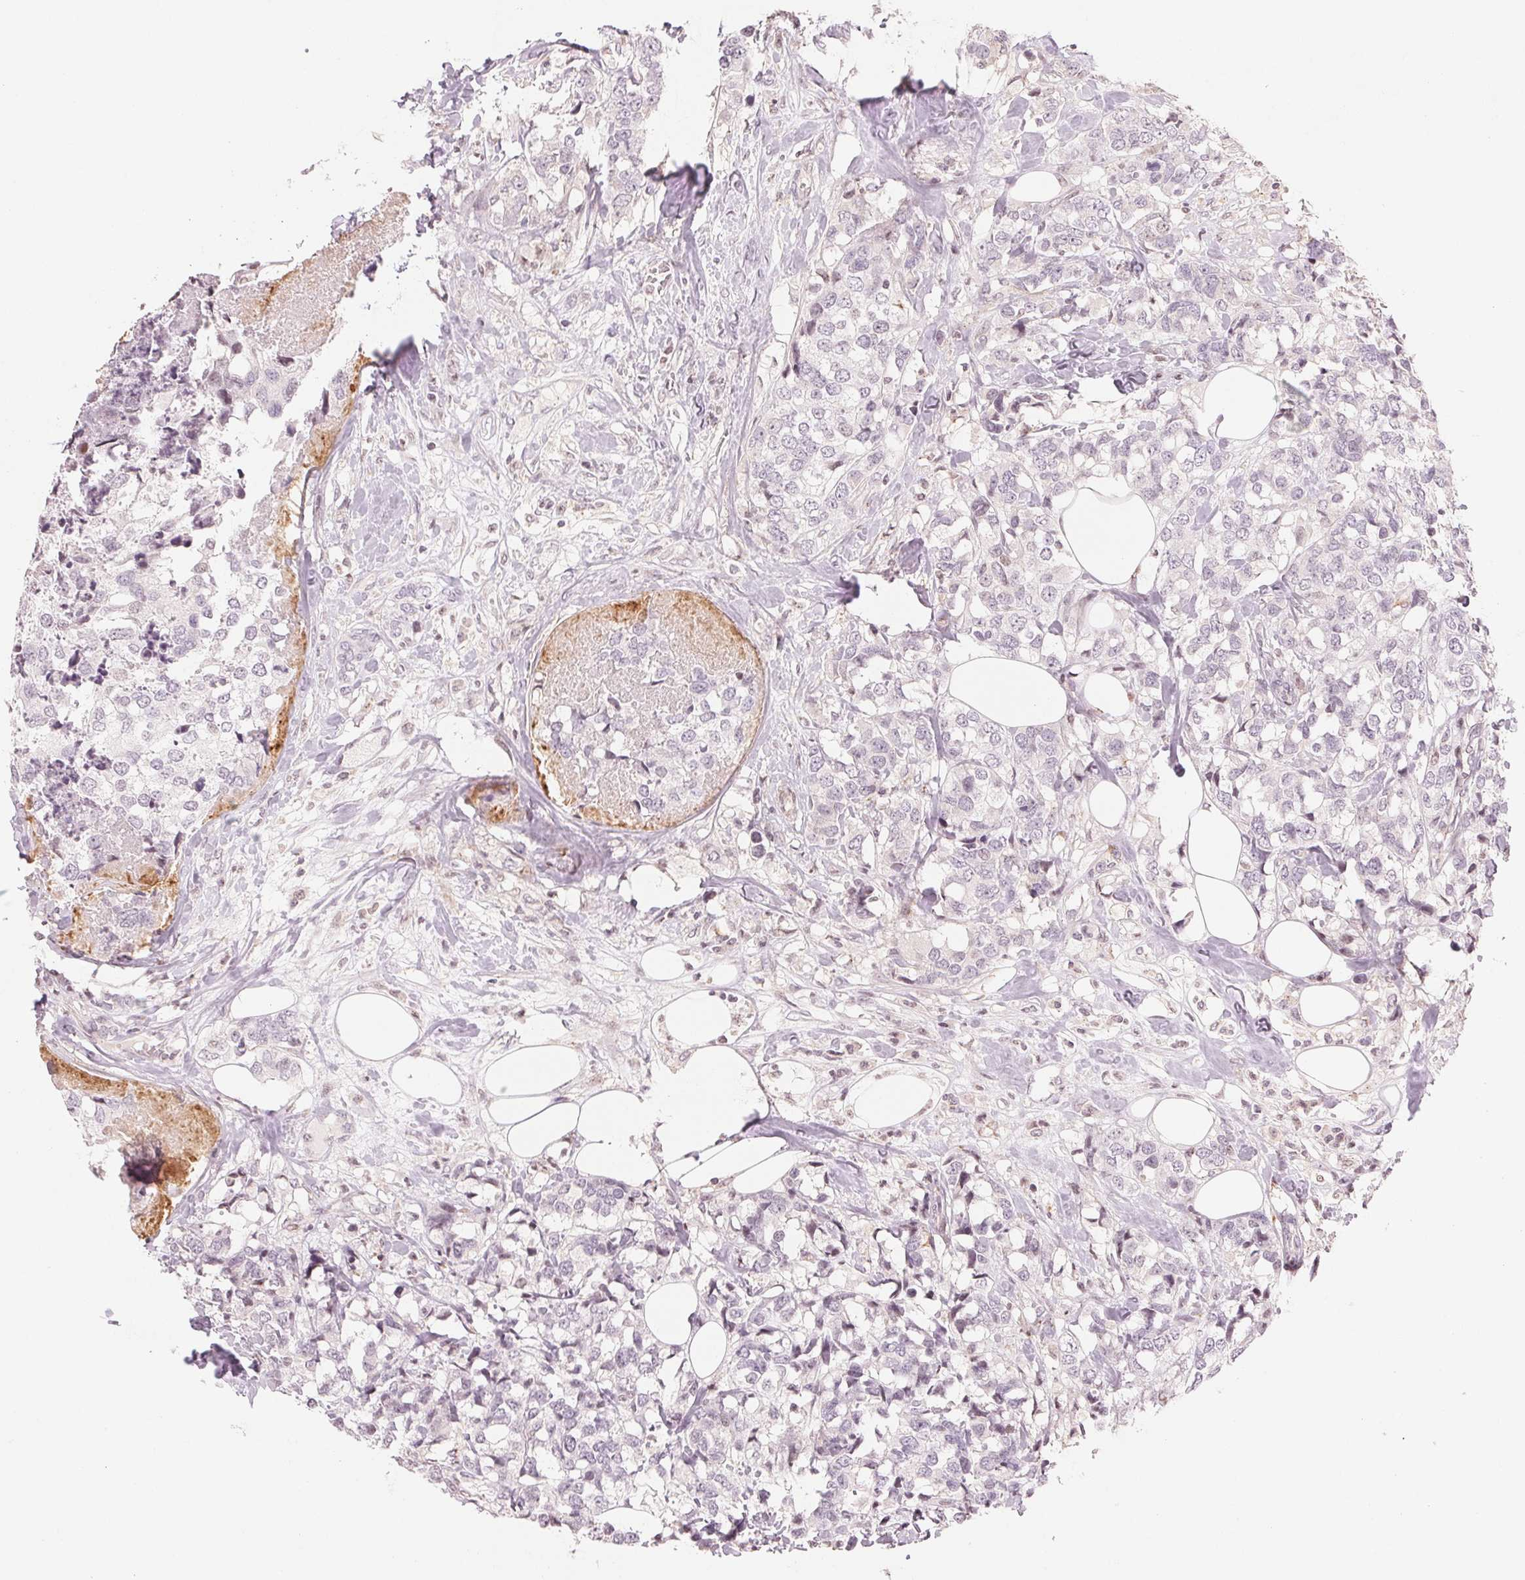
{"staining": {"intensity": "negative", "quantity": "none", "location": "none"}, "tissue": "breast cancer", "cell_type": "Tumor cells", "image_type": "cancer", "snomed": [{"axis": "morphology", "description": "Lobular carcinoma"}, {"axis": "topography", "description": "Breast"}], "caption": "Tumor cells are negative for protein expression in human breast cancer (lobular carcinoma).", "gene": "SLC17A4", "patient": {"sex": "female", "age": 59}}